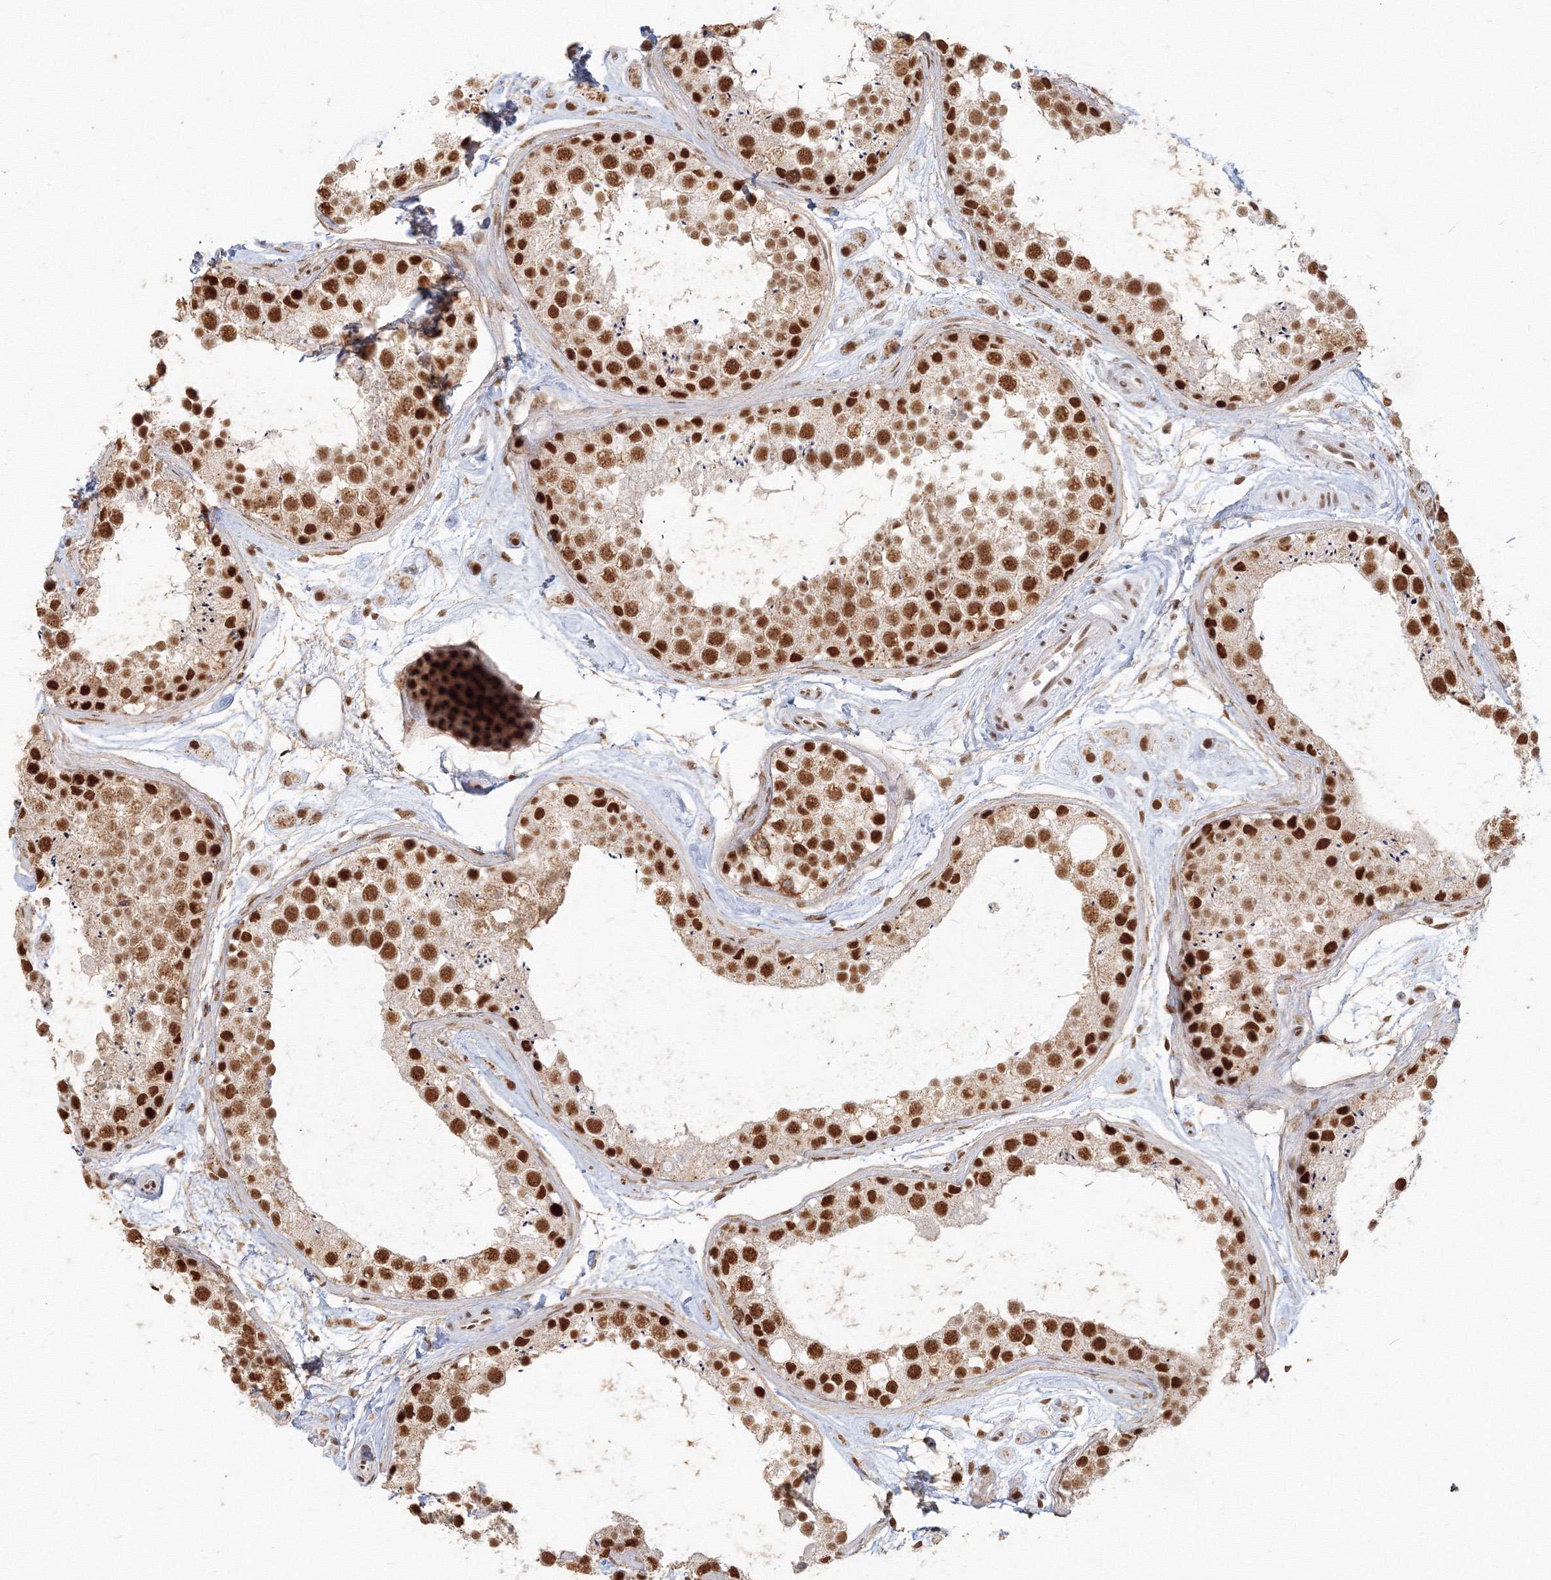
{"staining": {"intensity": "strong", "quantity": ">75%", "location": "nuclear"}, "tissue": "testis", "cell_type": "Cells in seminiferous ducts", "image_type": "normal", "snomed": [{"axis": "morphology", "description": "Normal tissue, NOS"}, {"axis": "topography", "description": "Testis"}], "caption": "DAB immunohistochemical staining of normal human testis displays strong nuclear protein positivity in about >75% of cells in seminiferous ducts. The staining is performed using DAB (3,3'-diaminobenzidine) brown chromogen to label protein expression. The nuclei are counter-stained blue using hematoxylin.", "gene": "PPP4R2", "patient": {"sex": "male", "age": 25}}